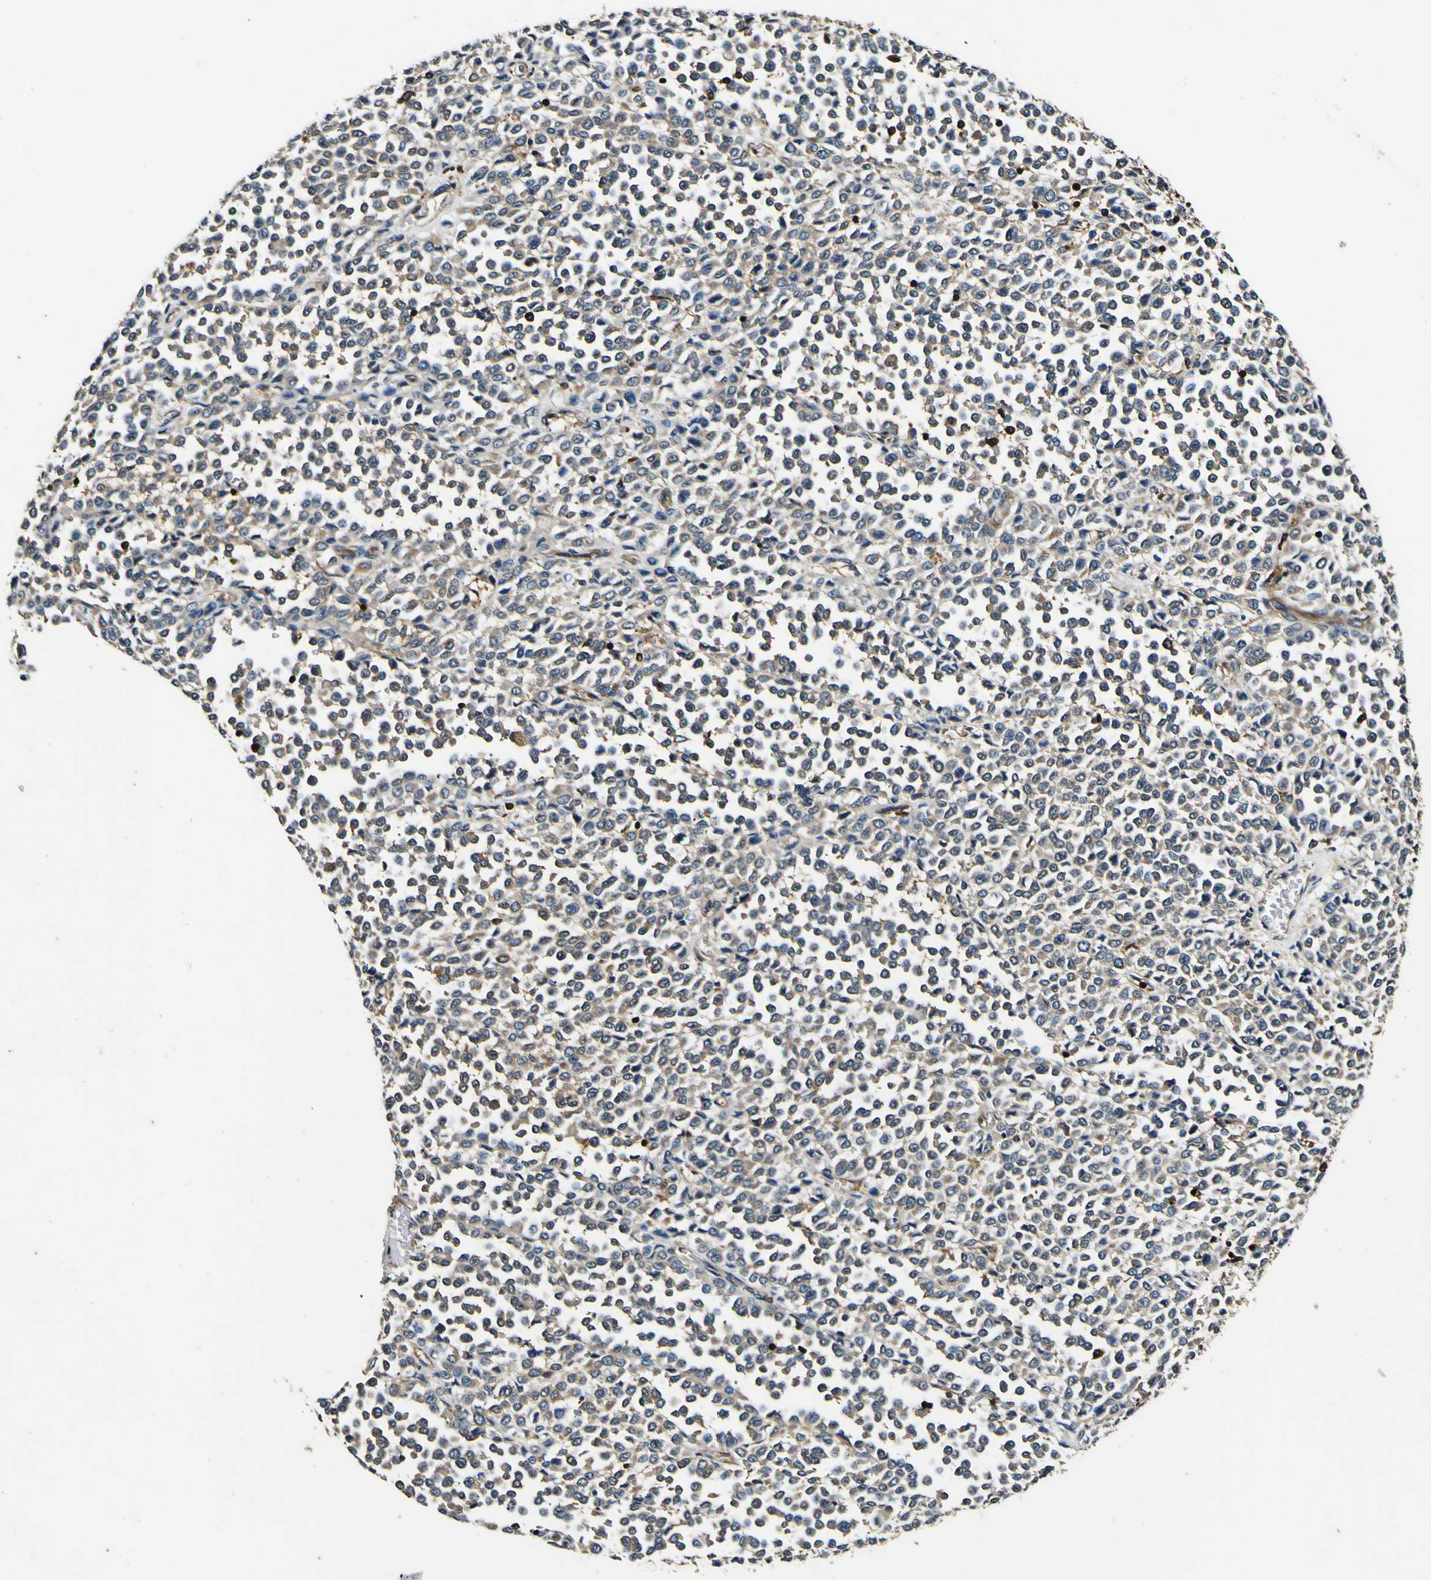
{"staining": {"intensity": "weak", "quantity": ">75%", "location": "cytoplasmic/membranous"}, "tissue": "melanoma", "cell_type": "Tumor cells", "image_type": "cancer", "snomed": [{"axis": "morphology", "description": "Malignant melanoma, Metastatic site"}, {"axis": "topography", "description": "Pancreas"}], "caption": "Protein staining reveals weak cytoplasmic/membranous staining in about >75% of tumor cells in malignant melanoma (metastatic site).", "gene": "RHOT2", "patient": {"sex": "female", "age": 30}}